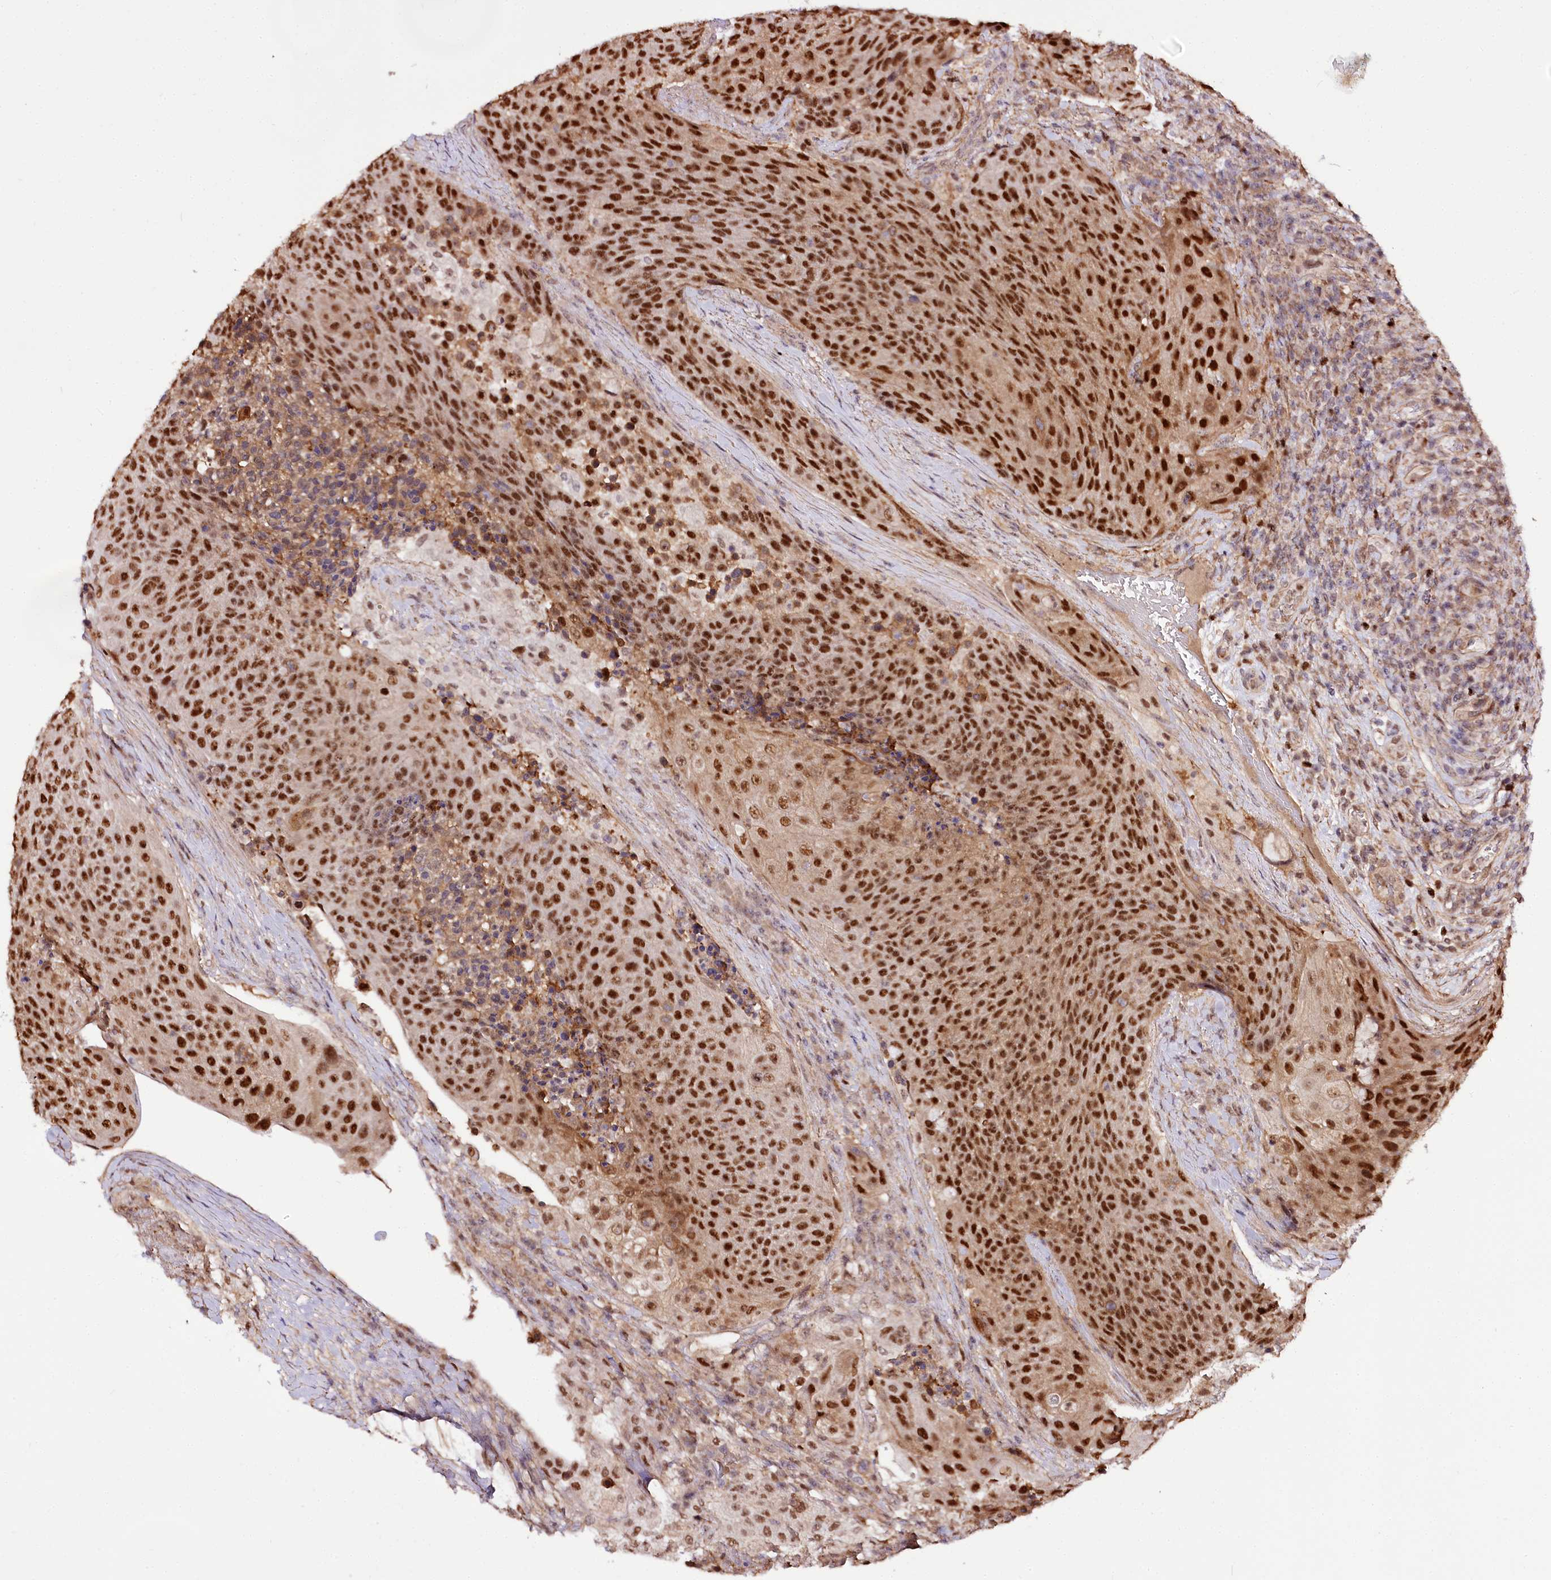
{"staining": {"intensity": "strong", "quantity": ">75%", "location": "nuclear"}, "tissue": "urothelial cancer", "cell_type": "Tumor cells", "image_type": "cancer", "snomed": [{"axis": "morphology", "description": "Urothelial carcinoma, High grade"}, {"axis": "topography", "description": "Urinary bladder"}], "caption": "Strong nuclear protein positivity is present in approximately >75% of tumor cells in urothelial cancer.", "gene": "GNL3L", "patient": {"sex": "female", "age": 63}}